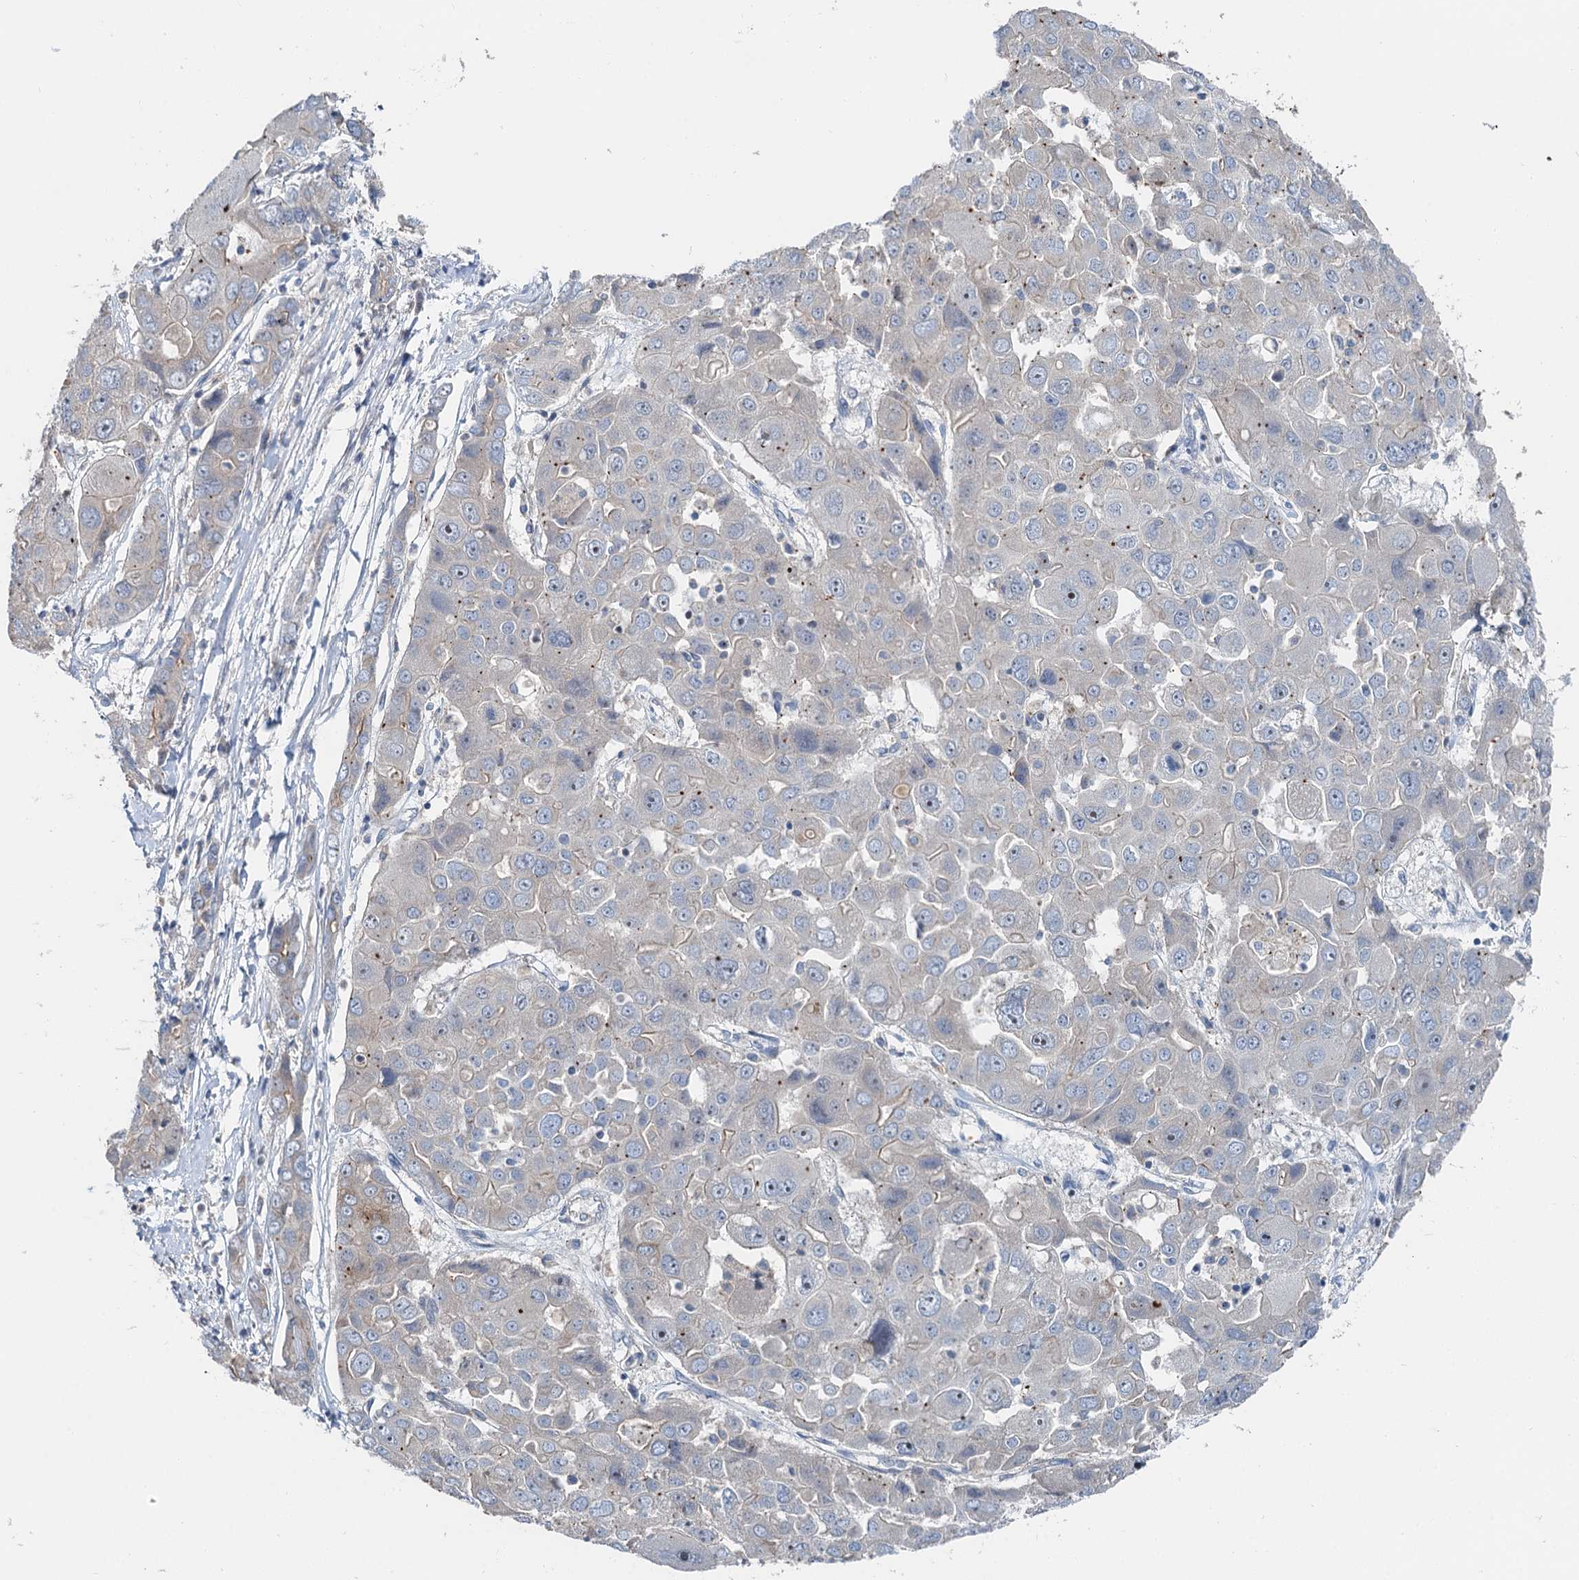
{"staining": {"intensity": "negative", "quantity": "none", "location": "none"}, "tissue": "liver cancer", "cell_type": "Tumor cells", "image_type": "cancer", "snomed": [{"axis": "morphology", "description": "Cholangiocarcinoma"}, {"axis": "topography", "description": "Liver"}], "caption": "Immunohistochemical staining of liver cholangiocarcinoma reveals no significant expression in tumor cells.", "gene": "ANKRD26", "patient": {"sex": "male", "age": 67}}